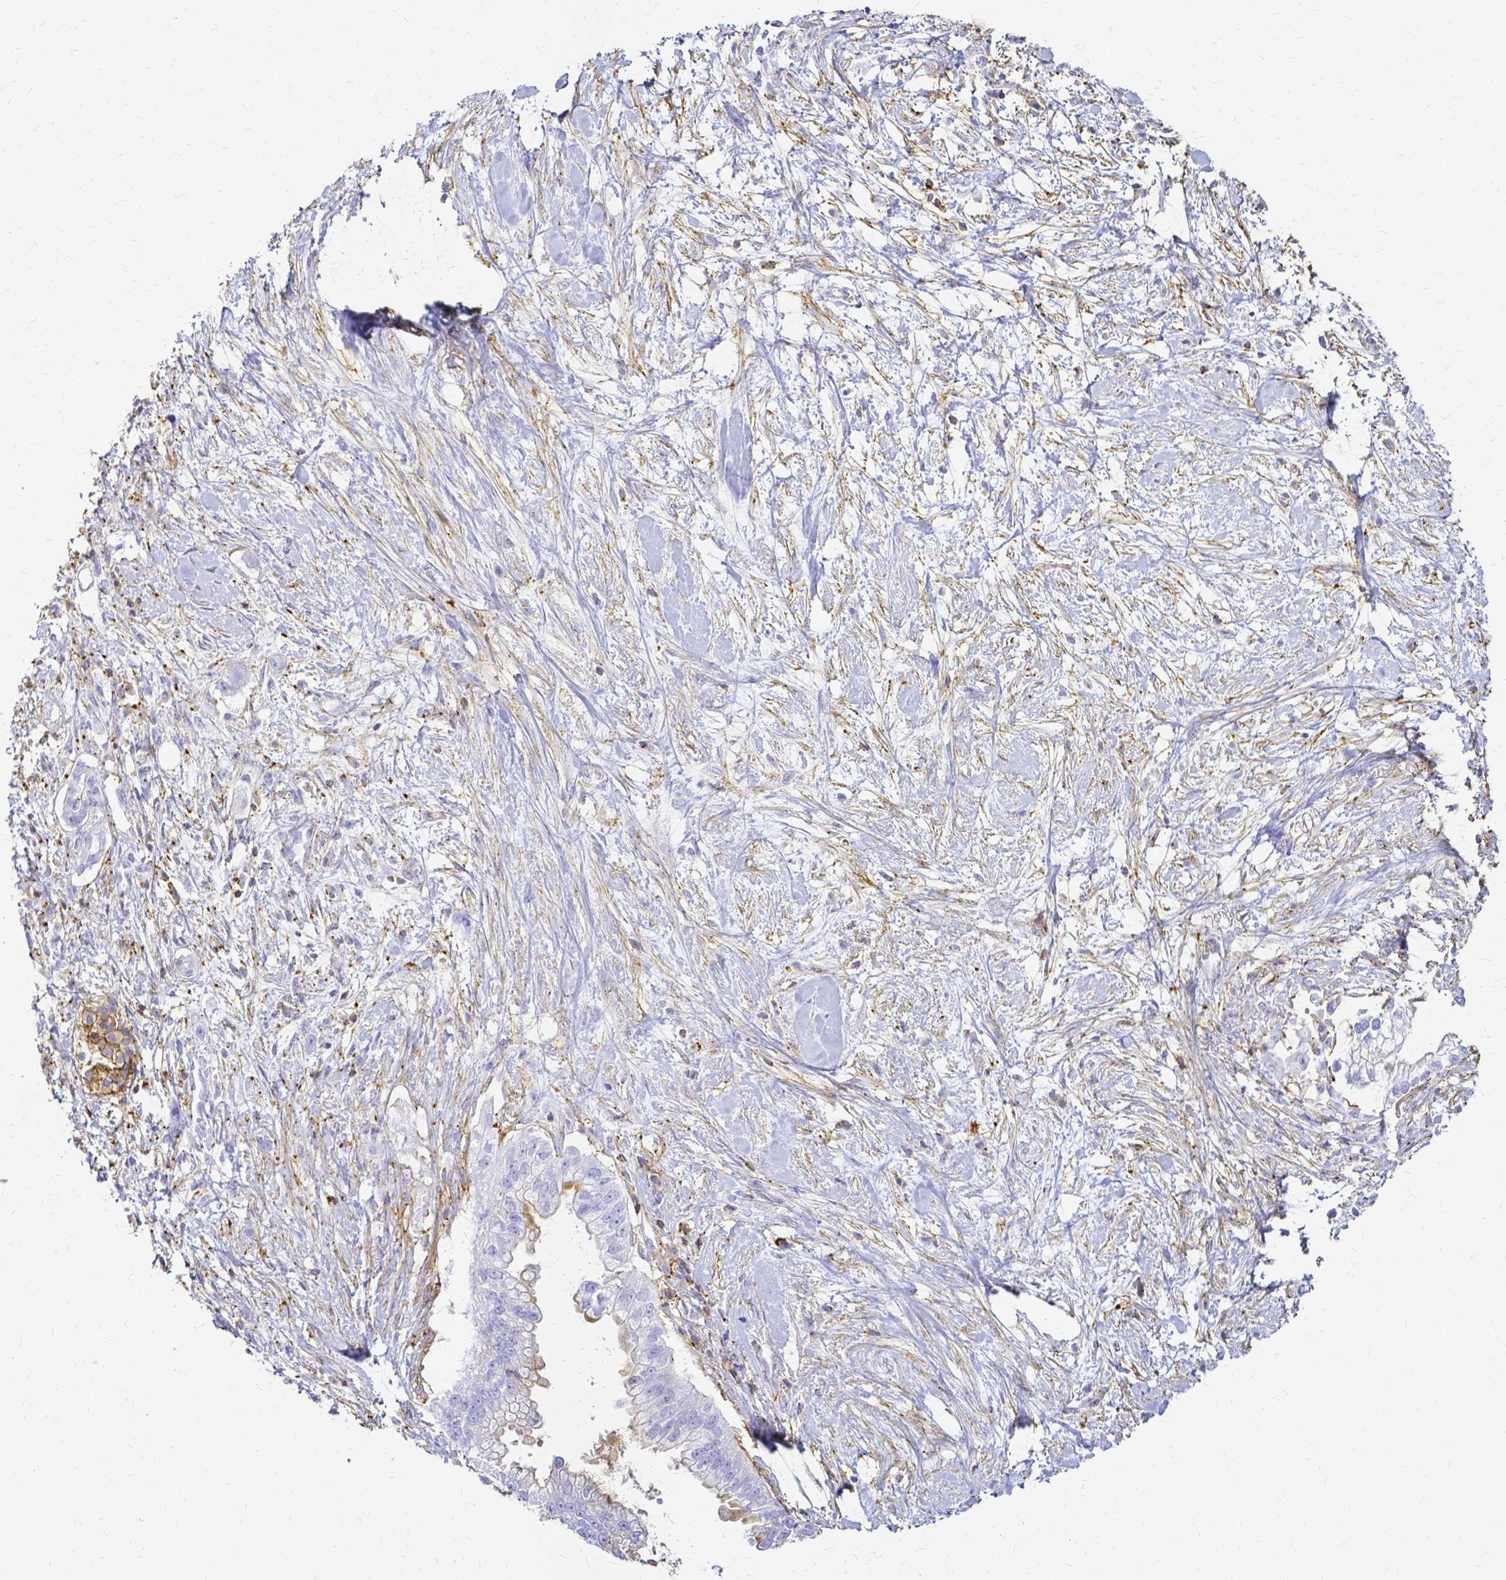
{"staining": {"intensity": "moderate", "quantity": "<25%", "location": "cytoplasmic/membranous"}, "tissue": "pancreatic cancer", "cell_type": "Tumor cells", "image_type": "cancer", "snomed": [{"axis": "morphology", "description": "Adenocarcinoma, NOS"}, {"axis": "topography", "description": "Pancreas"}], "caption": "The immunohistochemical stain highlights moderate cytoplasmic/membranous staining in tumor cells of pancreatic cancer tissue.", "gene": "HSPA12A", "patient": {"sex": "male", "age": 70}}